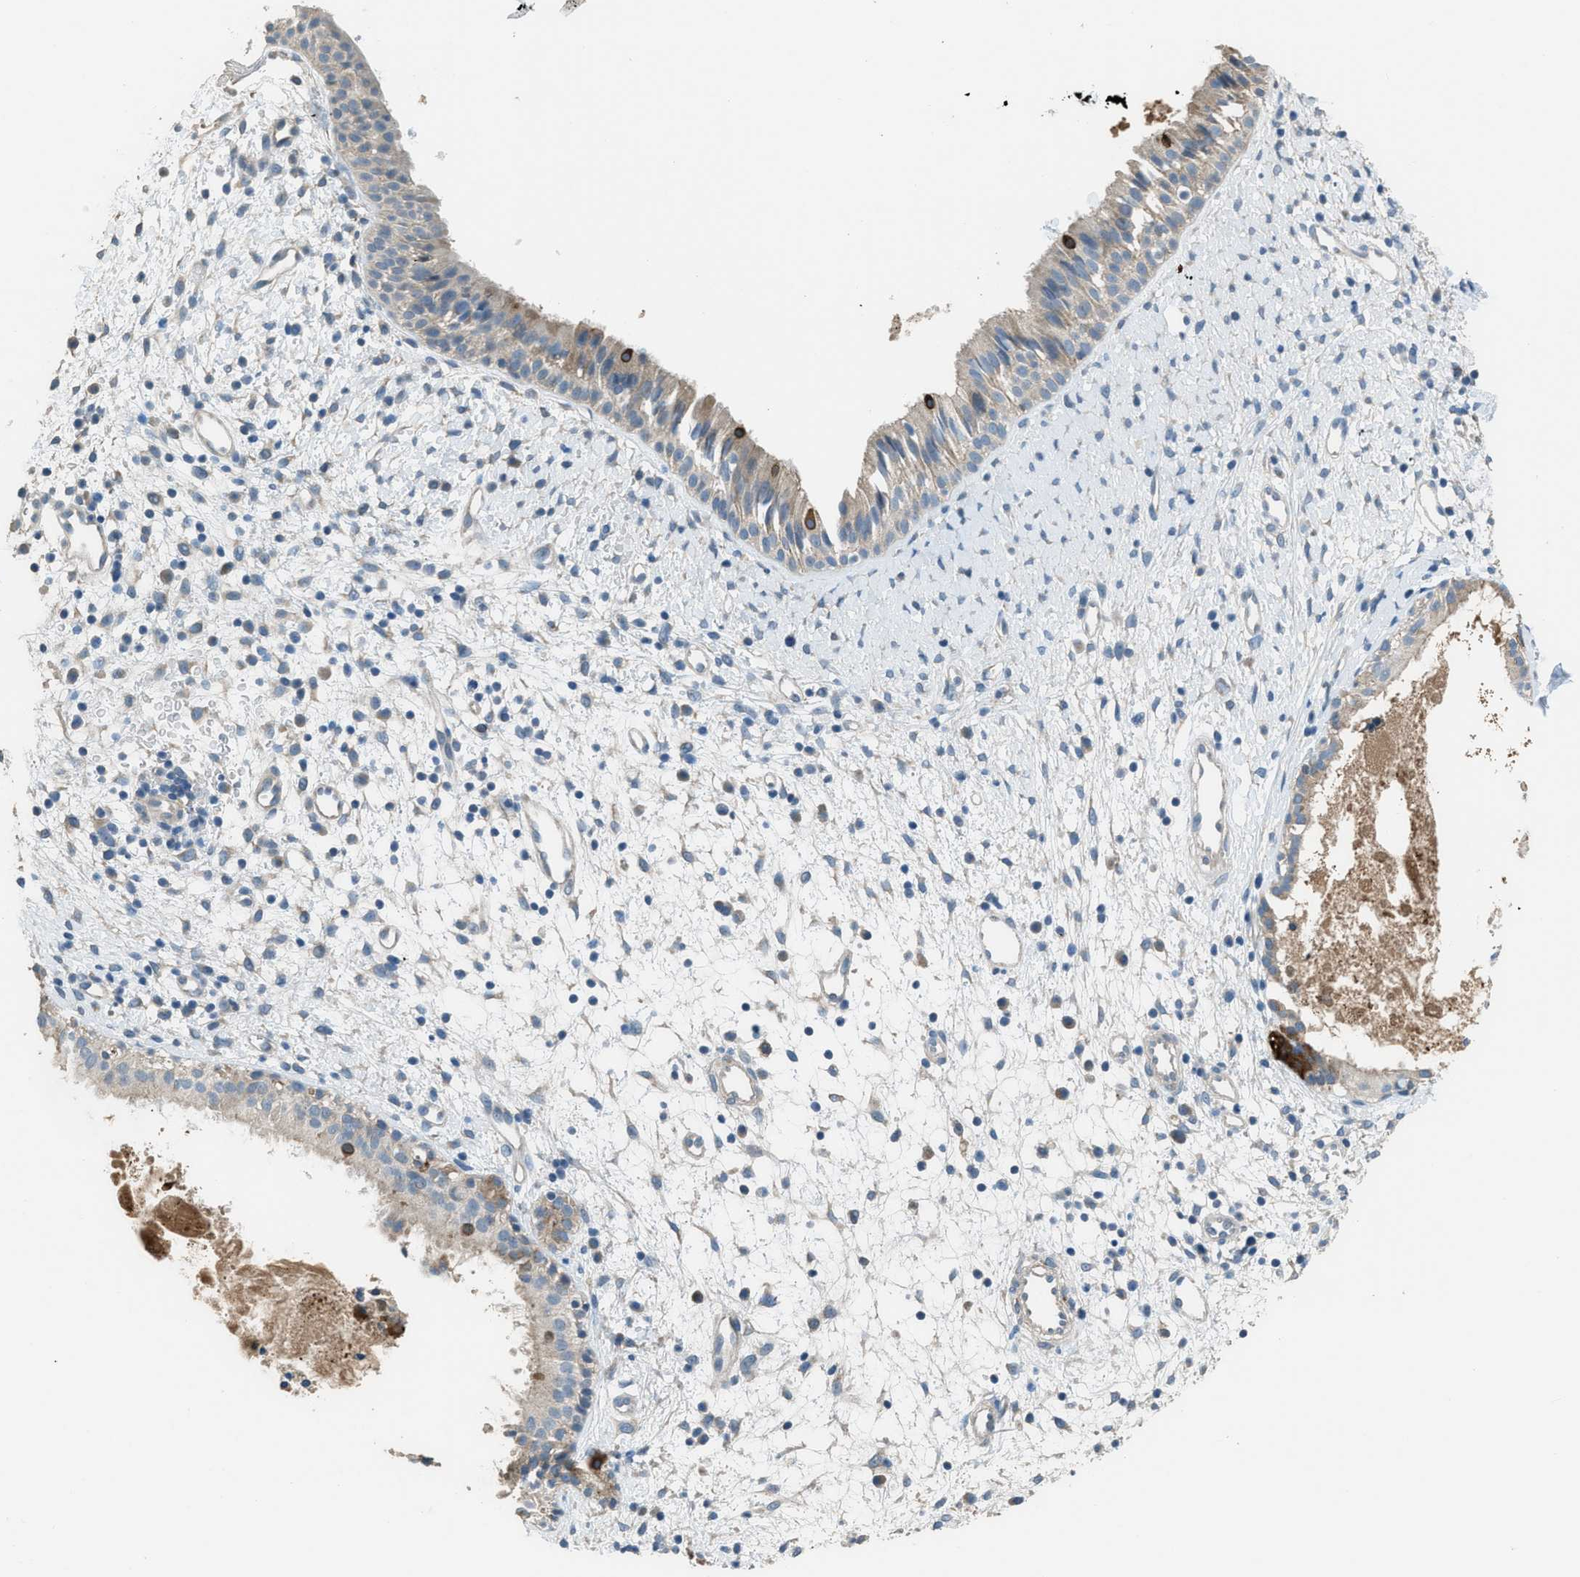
{"staining": {"intensity": "weak", "quantity": ">75%", "location": "cytoplasmic/membranous"}, "tissue": "nasopharynx", "cell_type": "Respiratory epithelial cells", "image_type": "normal", "snomed": [{"axis": "morphology", "description": "Normal tissue, NOS"}, {"axis": "topography", "description": "Nasopharynx"}], "caption": "A brown stain highlights weak cytoplasmic/membranous expression of a protein in respiratory epithelial cells of unremarkable nasopharynx.", "gene": "TIMD4", "patient": {"sex": "male", "age": 22}}